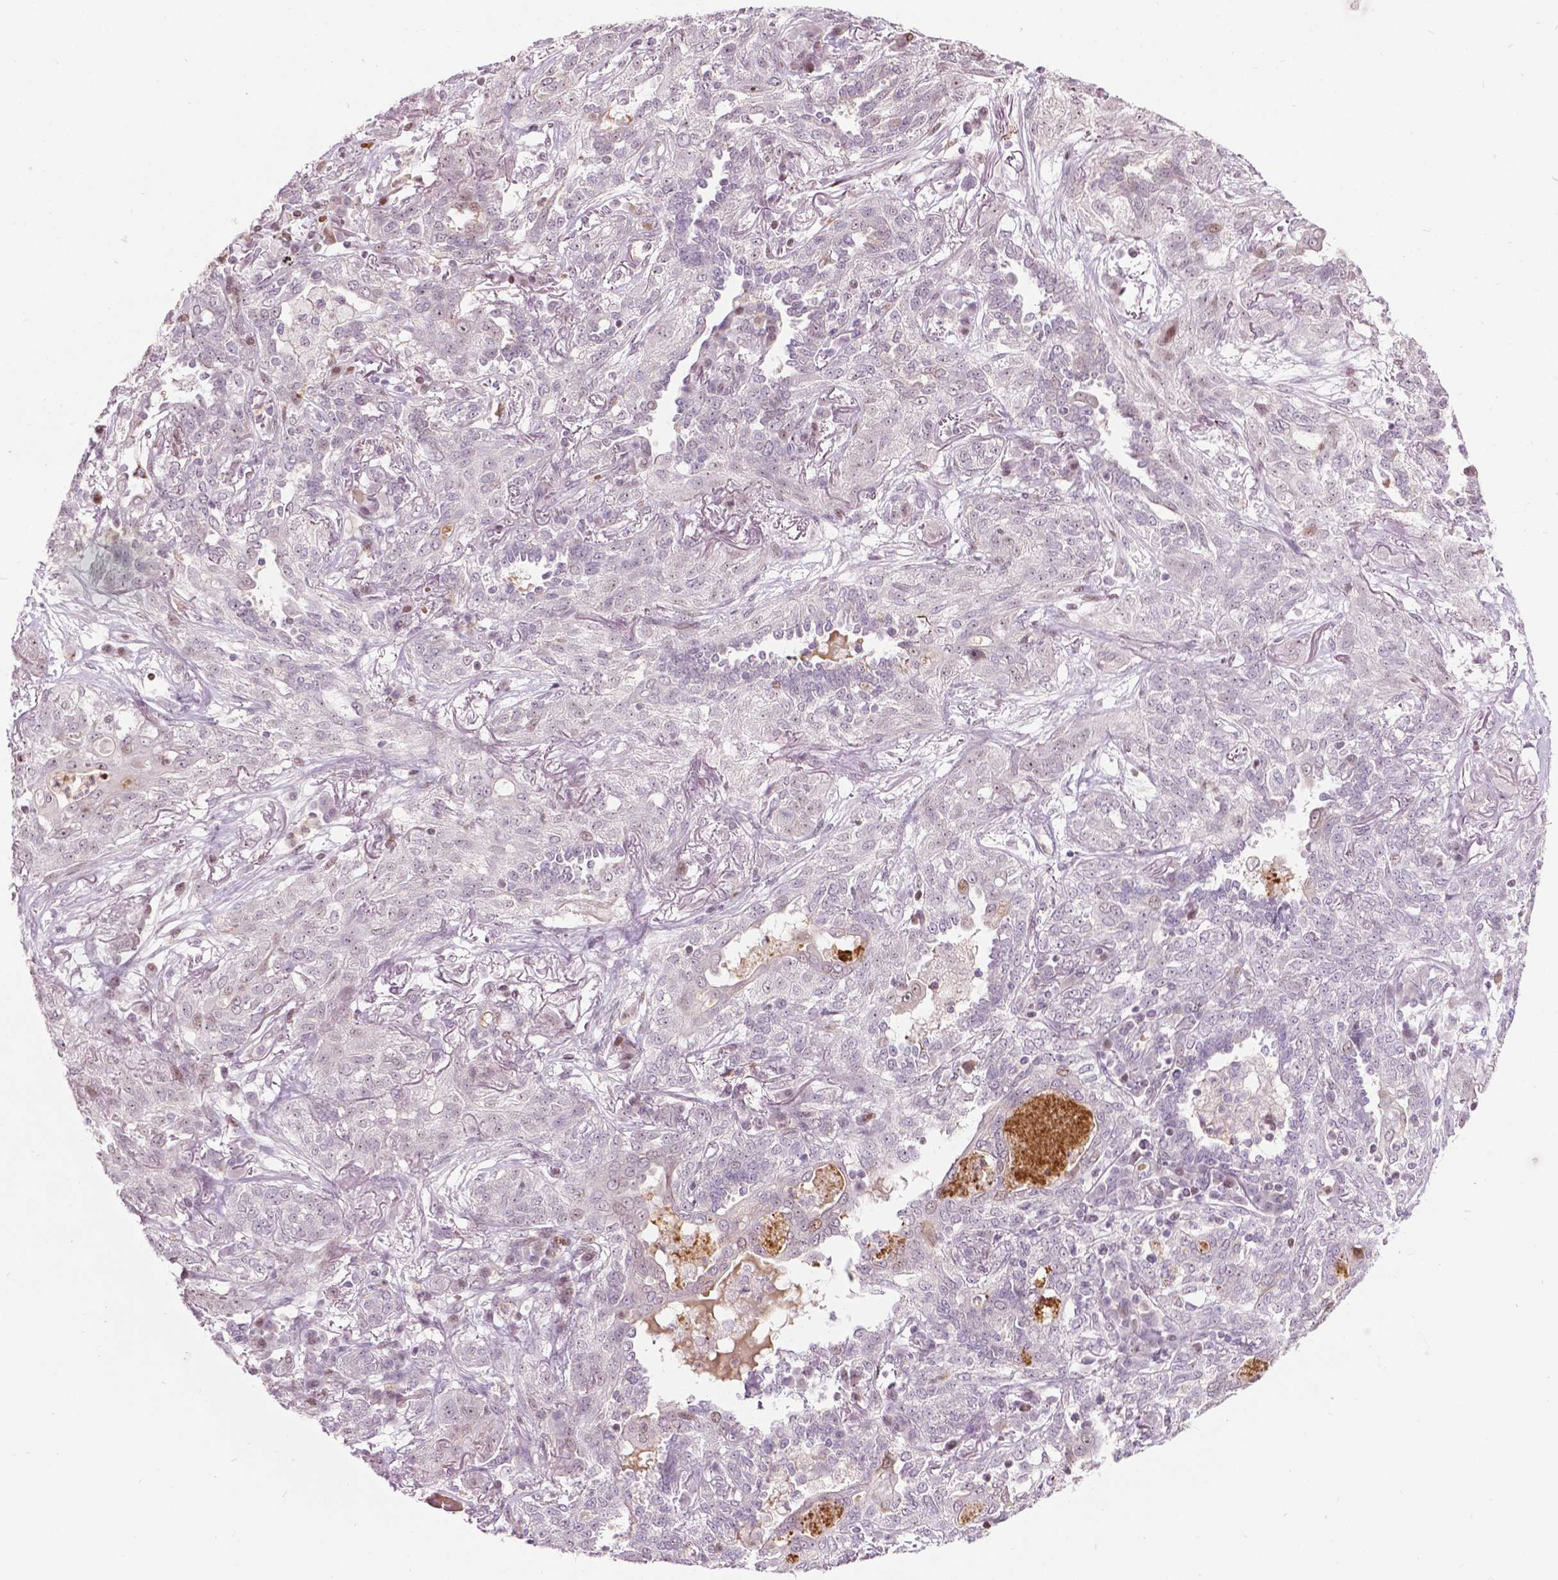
{"staining": {"intensity": "negative", "quantity": "none", "location": "none"}, "tissue": "lung cancer", "cell_type": "Tumor cells", "image_type": "cancer", "snomed": [{"axis": "morphology", "description": "Squamous cell carcinoma, NOS"}, {"axis": "topography", "description": "Lung"}], "caption": "This is a histopathology image of immunohistochemistry staining of lung cancer, which shows no positivity in tumor cells.", "gene": "PTPN18", "patient": {"sex": "female", "age": 70}}